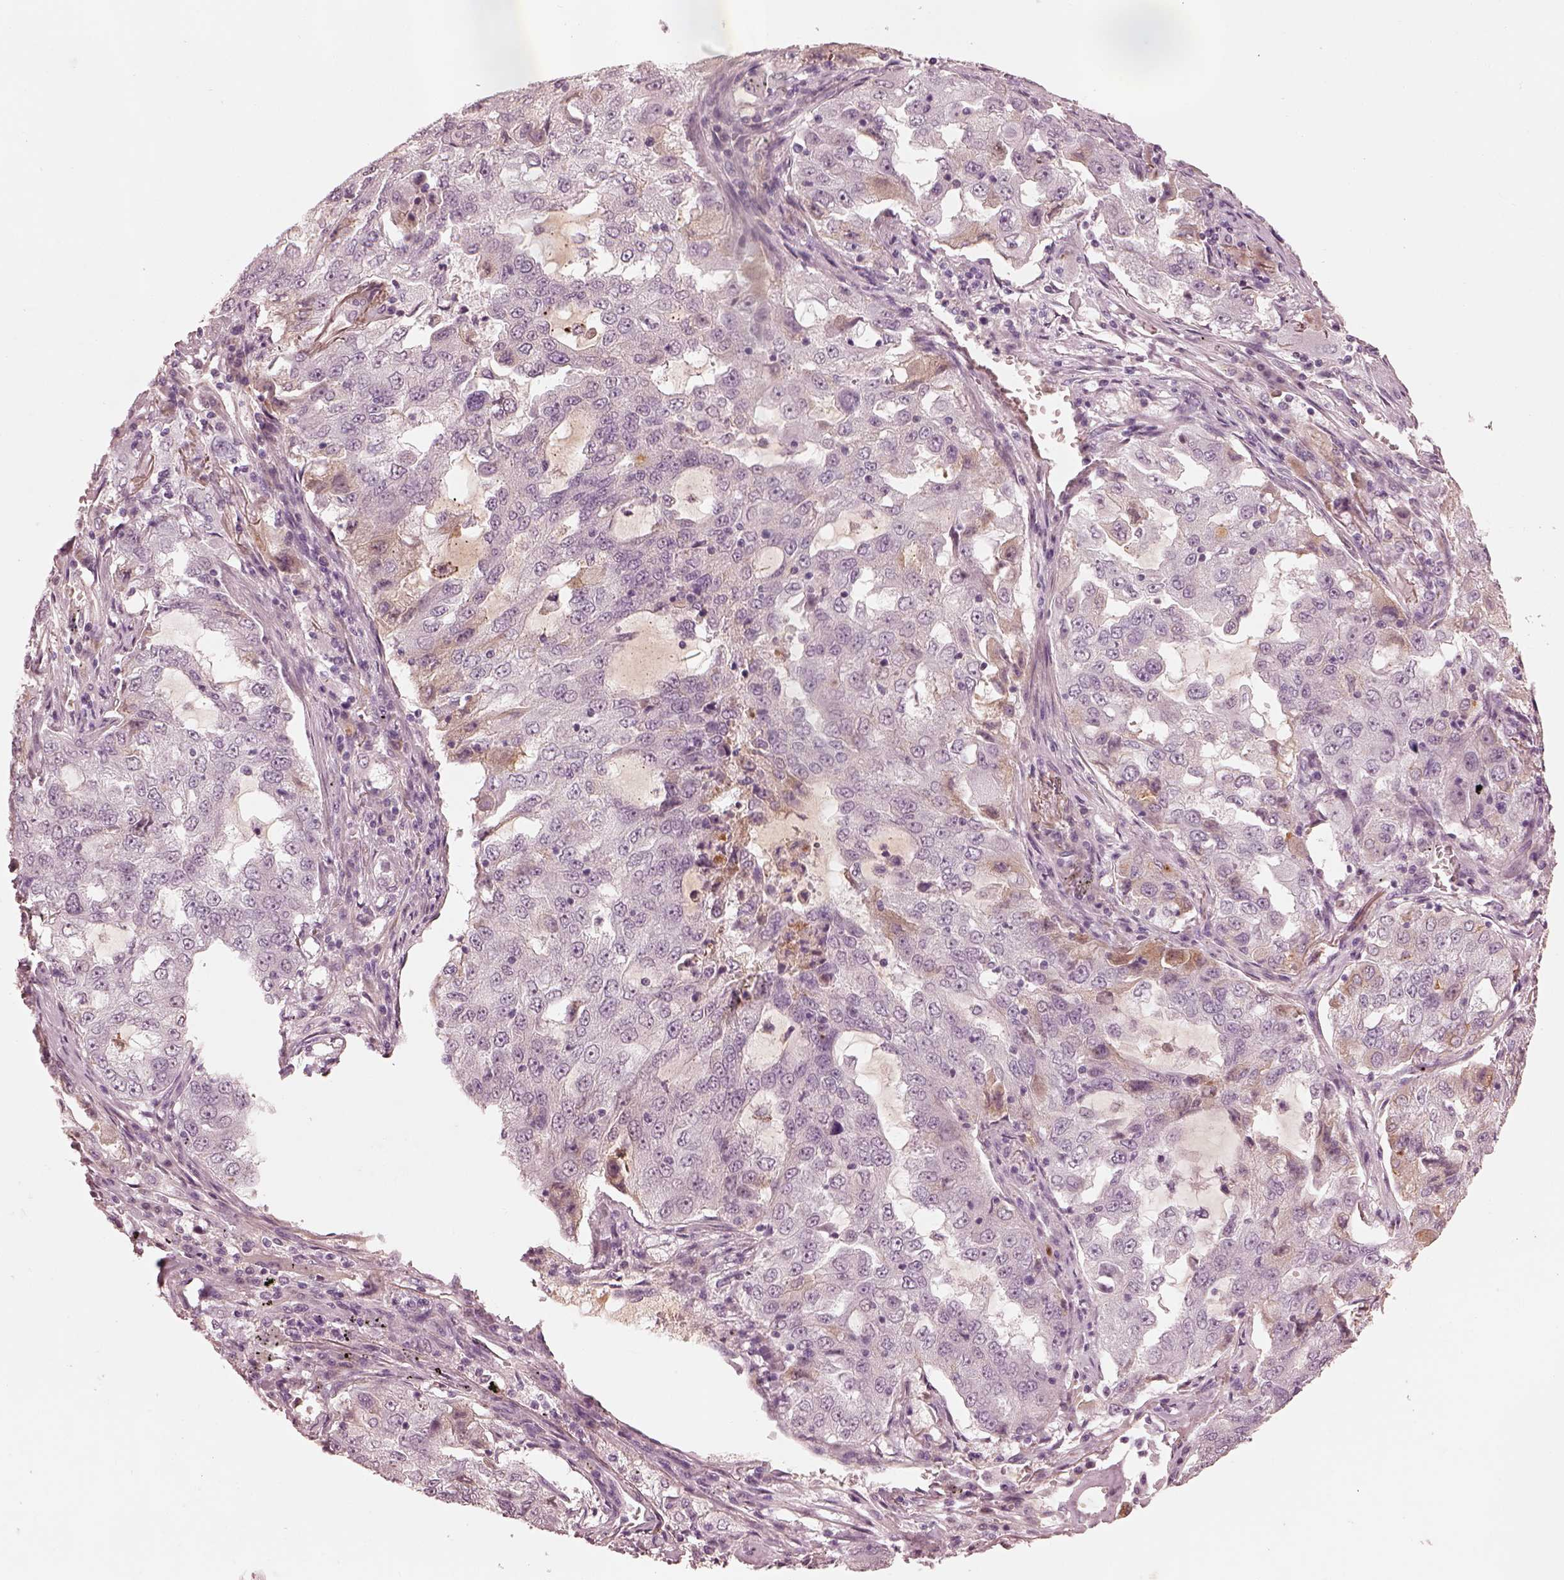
{"staining": {"intensity": "negative", "quantity": "none", "location": "none"}, "tissue": "lung cancer", "cell_type": "Tumor cells", "image_type": "cancer", "snomed": [{"axis": "morphology", "description": "Adenocarcinoma, NOS"}, {"axis": "topography", "description": "Lung"}], "caption": "Immunohistochemical staining of human lung cancer (adenocarcinoma) displays no significant expression in tumor cells.", "gene": "KCNA2", "patient": {"sex": "female", "age": 61}}